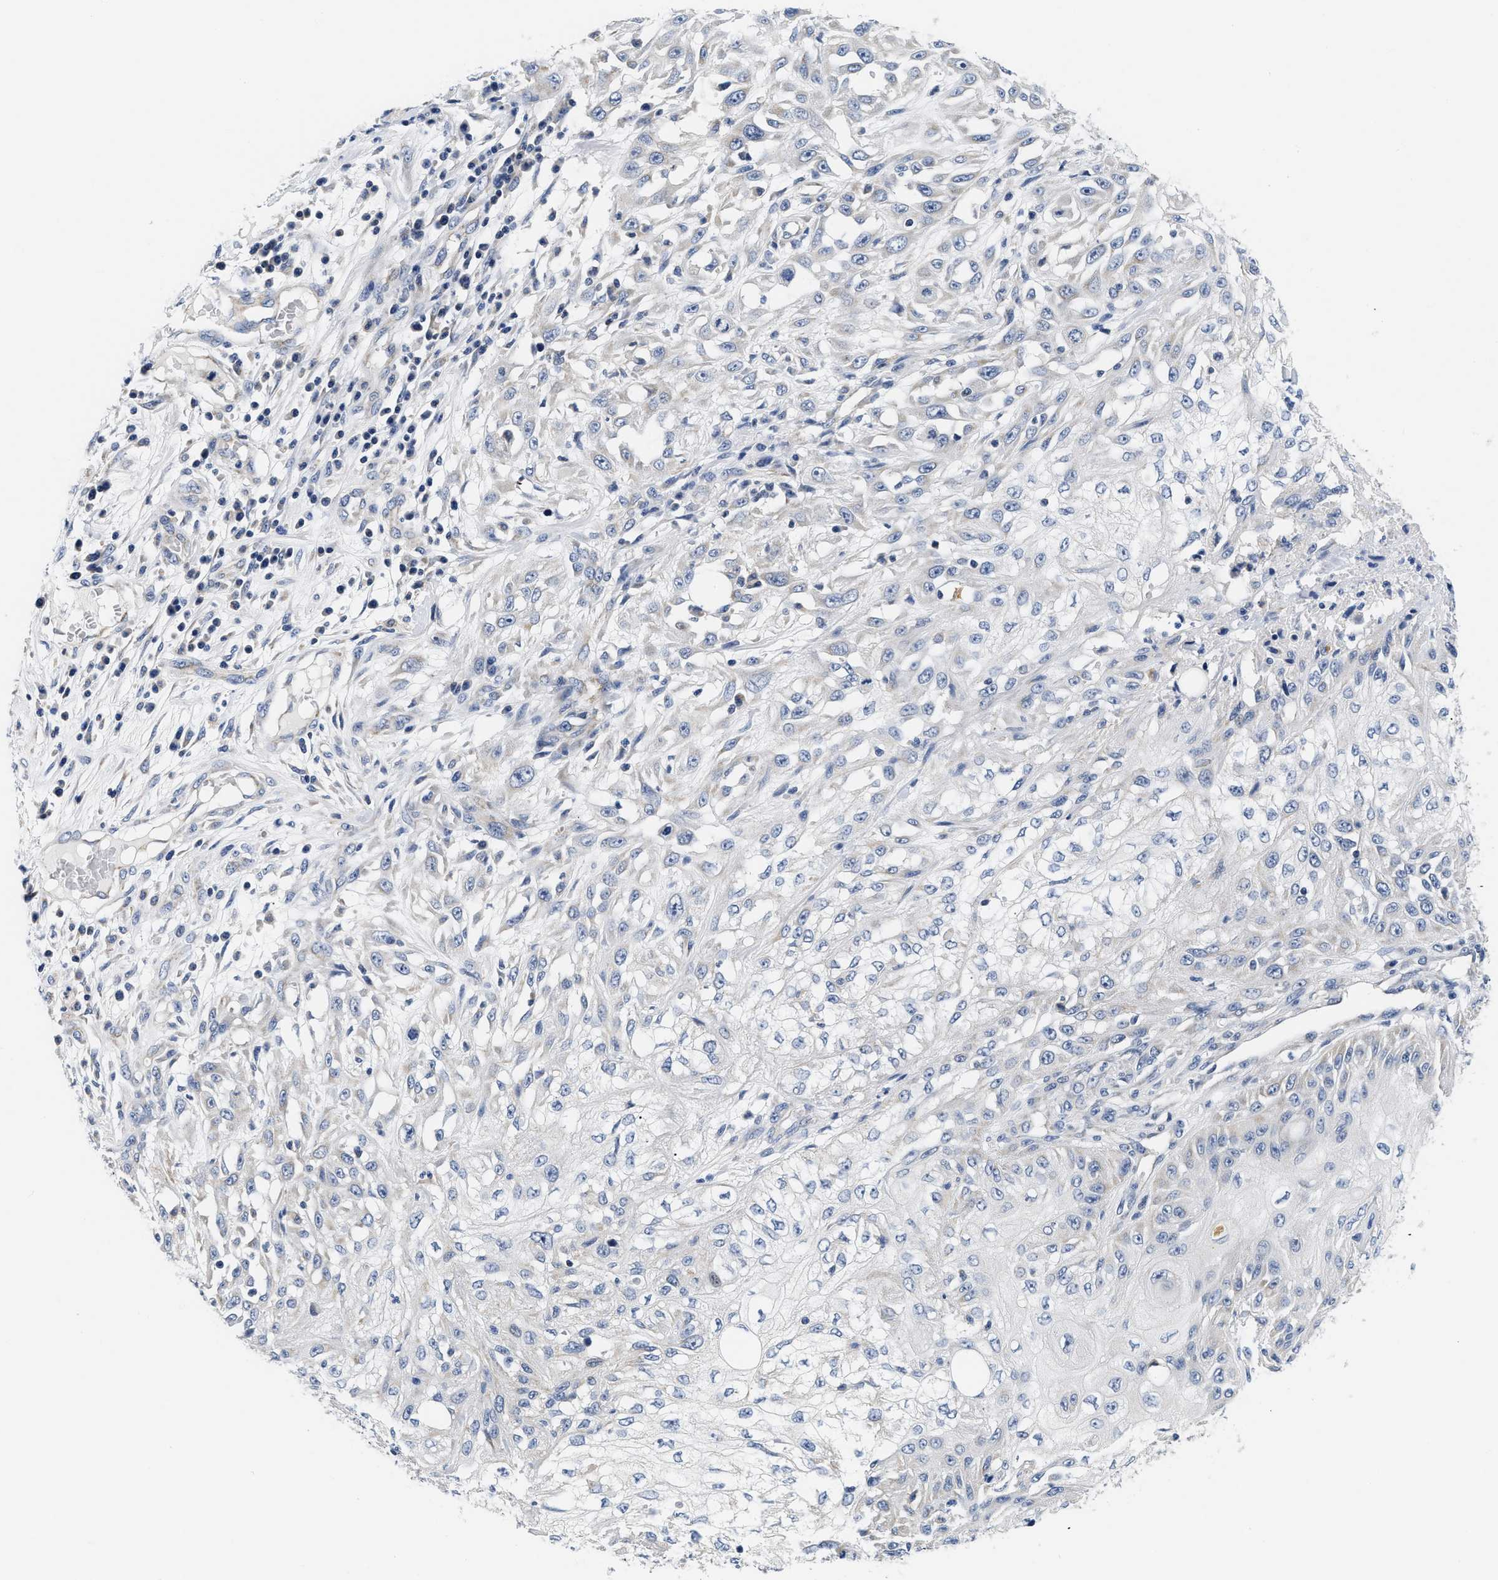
{"staining": {"intensity": "negative", "quantity": "none", "location": "none"}, "tissue": "skin cancer", "cell_type": "Tumor cells", "image_type": "cancer", "snomed": [{"axis": "morphology", "description": "Squamous cell carcinoma, NOS"}, {"axis": "morphology", "description": "Squamous cell carcinoma, metastatic, NOS"}, {"axis": "topography", "description": "Skin"}, {"axis": "topography", "description": "Lymph node"}], "caption": "DAB (3,3'-diaminobenzidine) immunohistochemical staining of human skin squamous cell carcinoma demonstrates no significant staining in tumor cells. Nuclei are stained in blue.", "gene": "PDP1", "patient": {"sex": "male", "age": 75}}